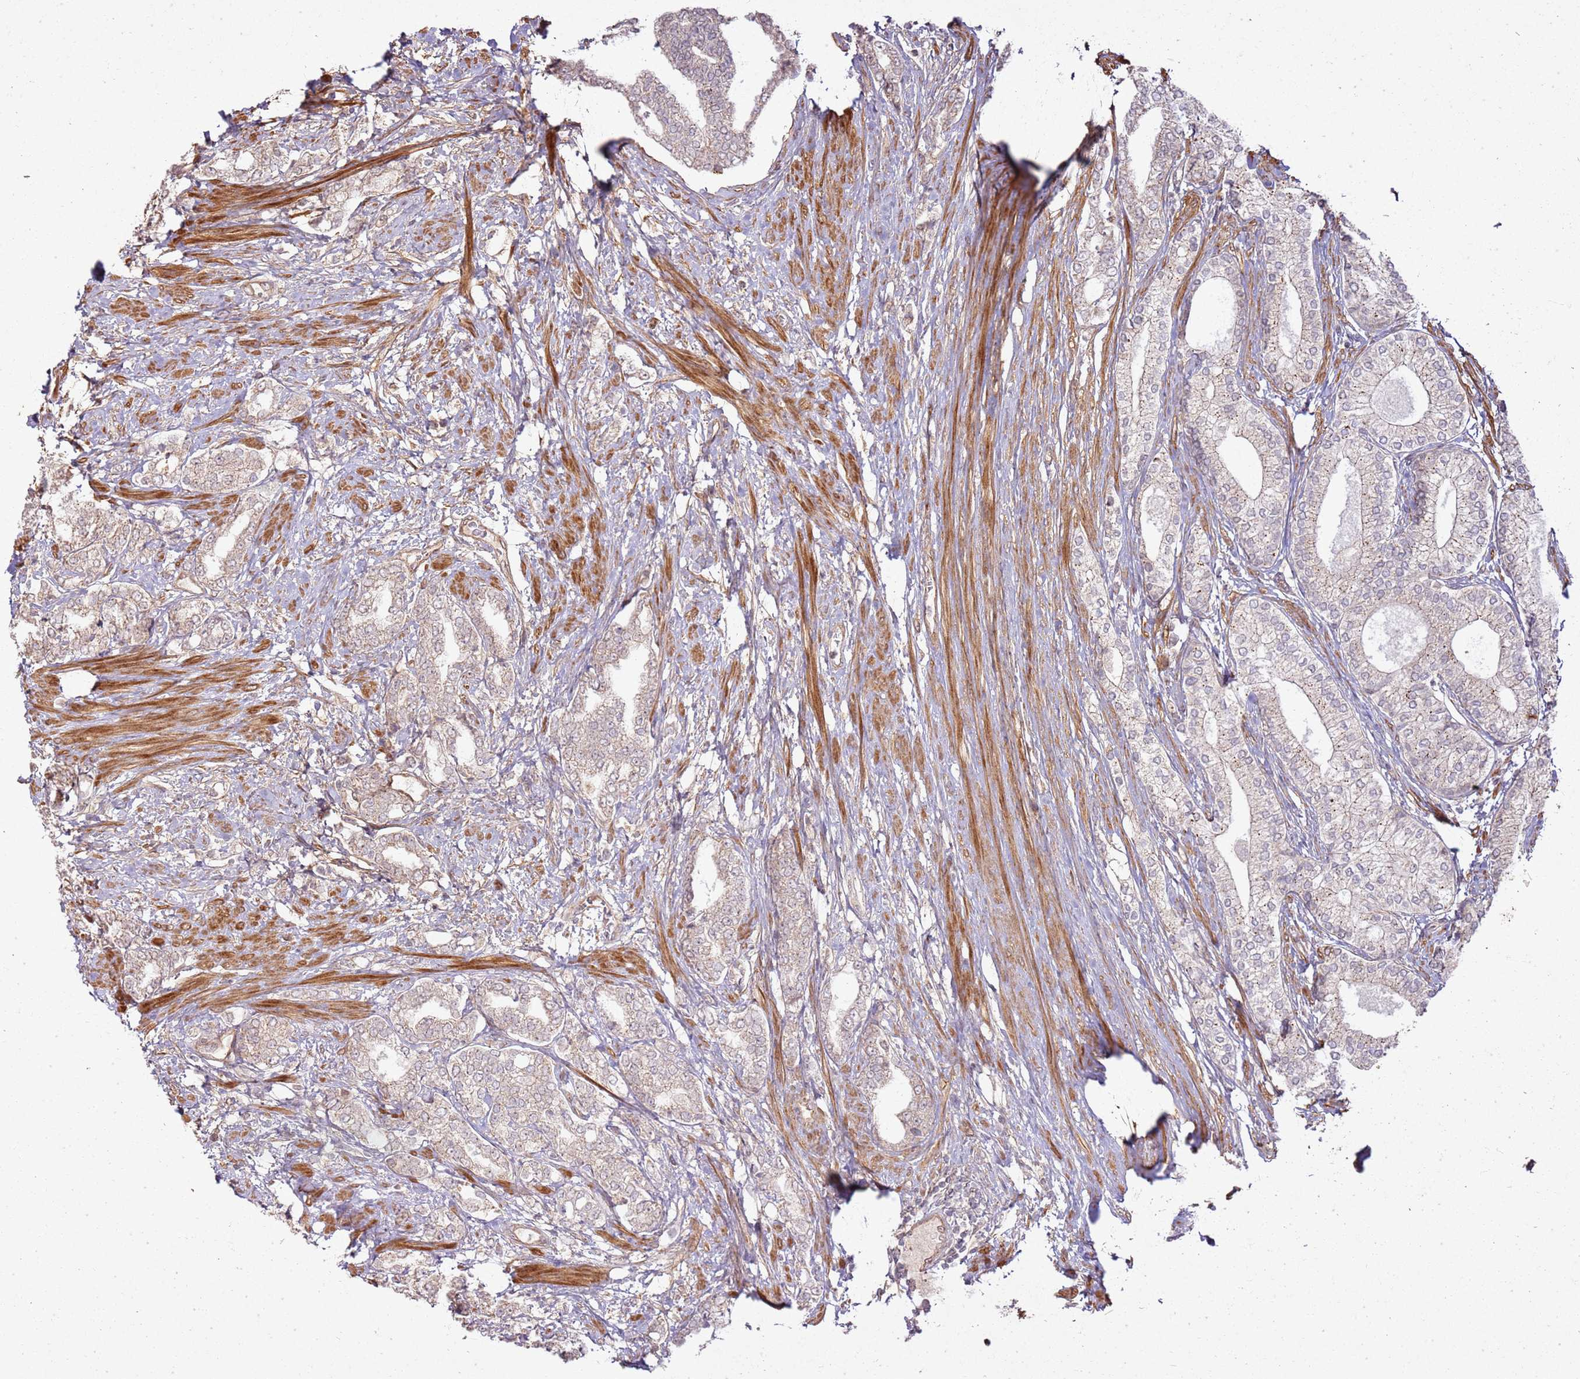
{"staining": {"intensity": "weak", "quantity": ">75%", "location": "cytoplasmic/membranous,nuclear"}, "tissue": "prostate cancer", "cell_type": "Tumor cells", "image_type": "cancer", "snomed": [{"axis": "morphology", "description": "Adenocarcinoma, High grade"}, {"axis": "topography", "description": "Prostate"}], "caption": "Tumor cells reveal low levels of weak cytoplasmic/membranous and nuclear positivity in about >75% of cells in human prostate adenocarcinoma (high-grade).", "gene": "ZNF623", "patient": {"sex": "male", "age": 64}}